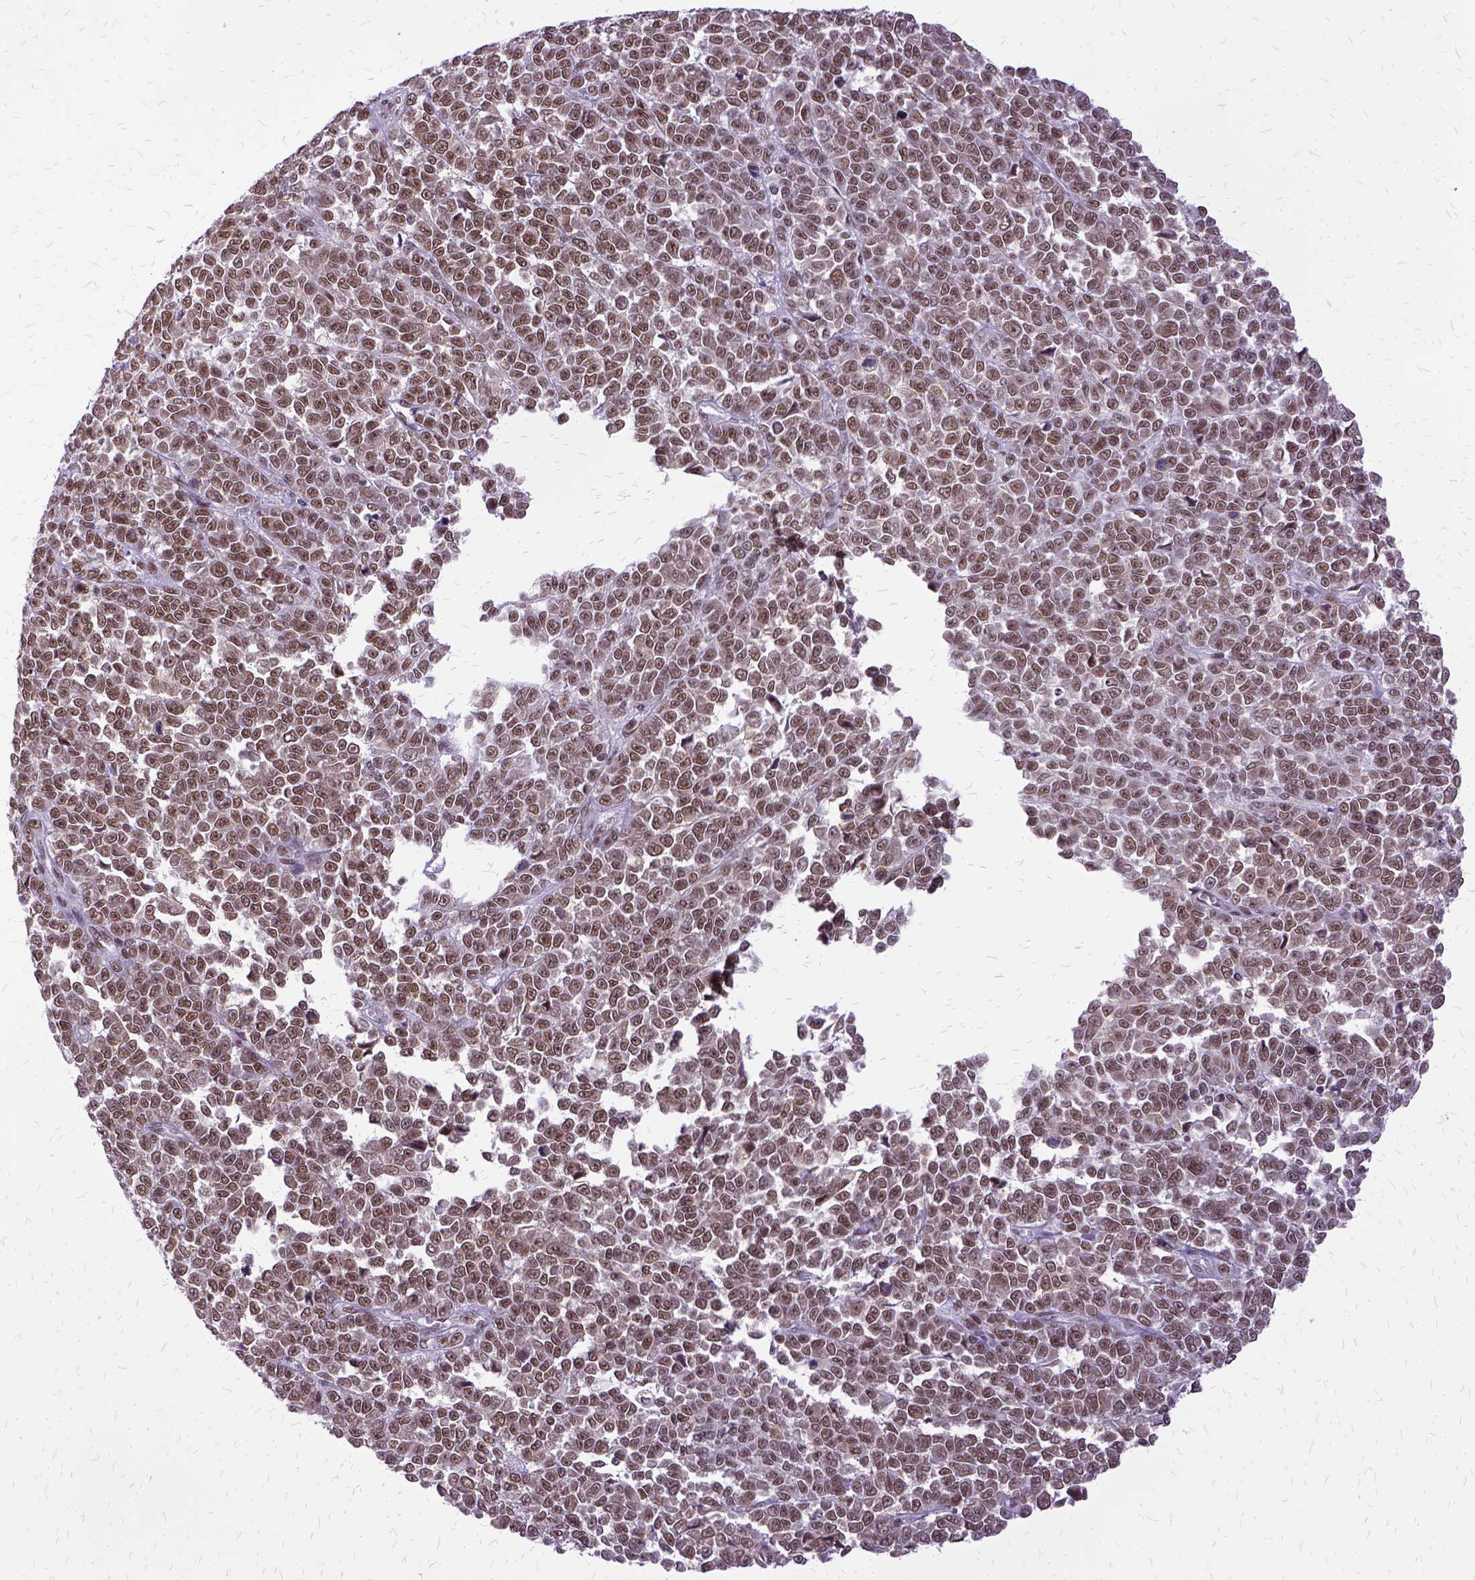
{"staining": {"intensity": "moderate", "quantity": ">75%", "location": "nuclear"}, "tissue": "melanoma", "cell_type": "Tumor cells", "image_type": "cancer", "snomed": [{"axis": "morphology", "description": "Malignant melanoma, NOS"}, {"axis": "topography", "description": "Skin"}], "caption": "Approximately >75% of tumor cells in human malignant melanoma demonstrate moderate nuclear protein staining as visualized by brown immunohistochemical staining.", "gene": "SETD1A", "patient": {"sex": "female", "age": 95}}